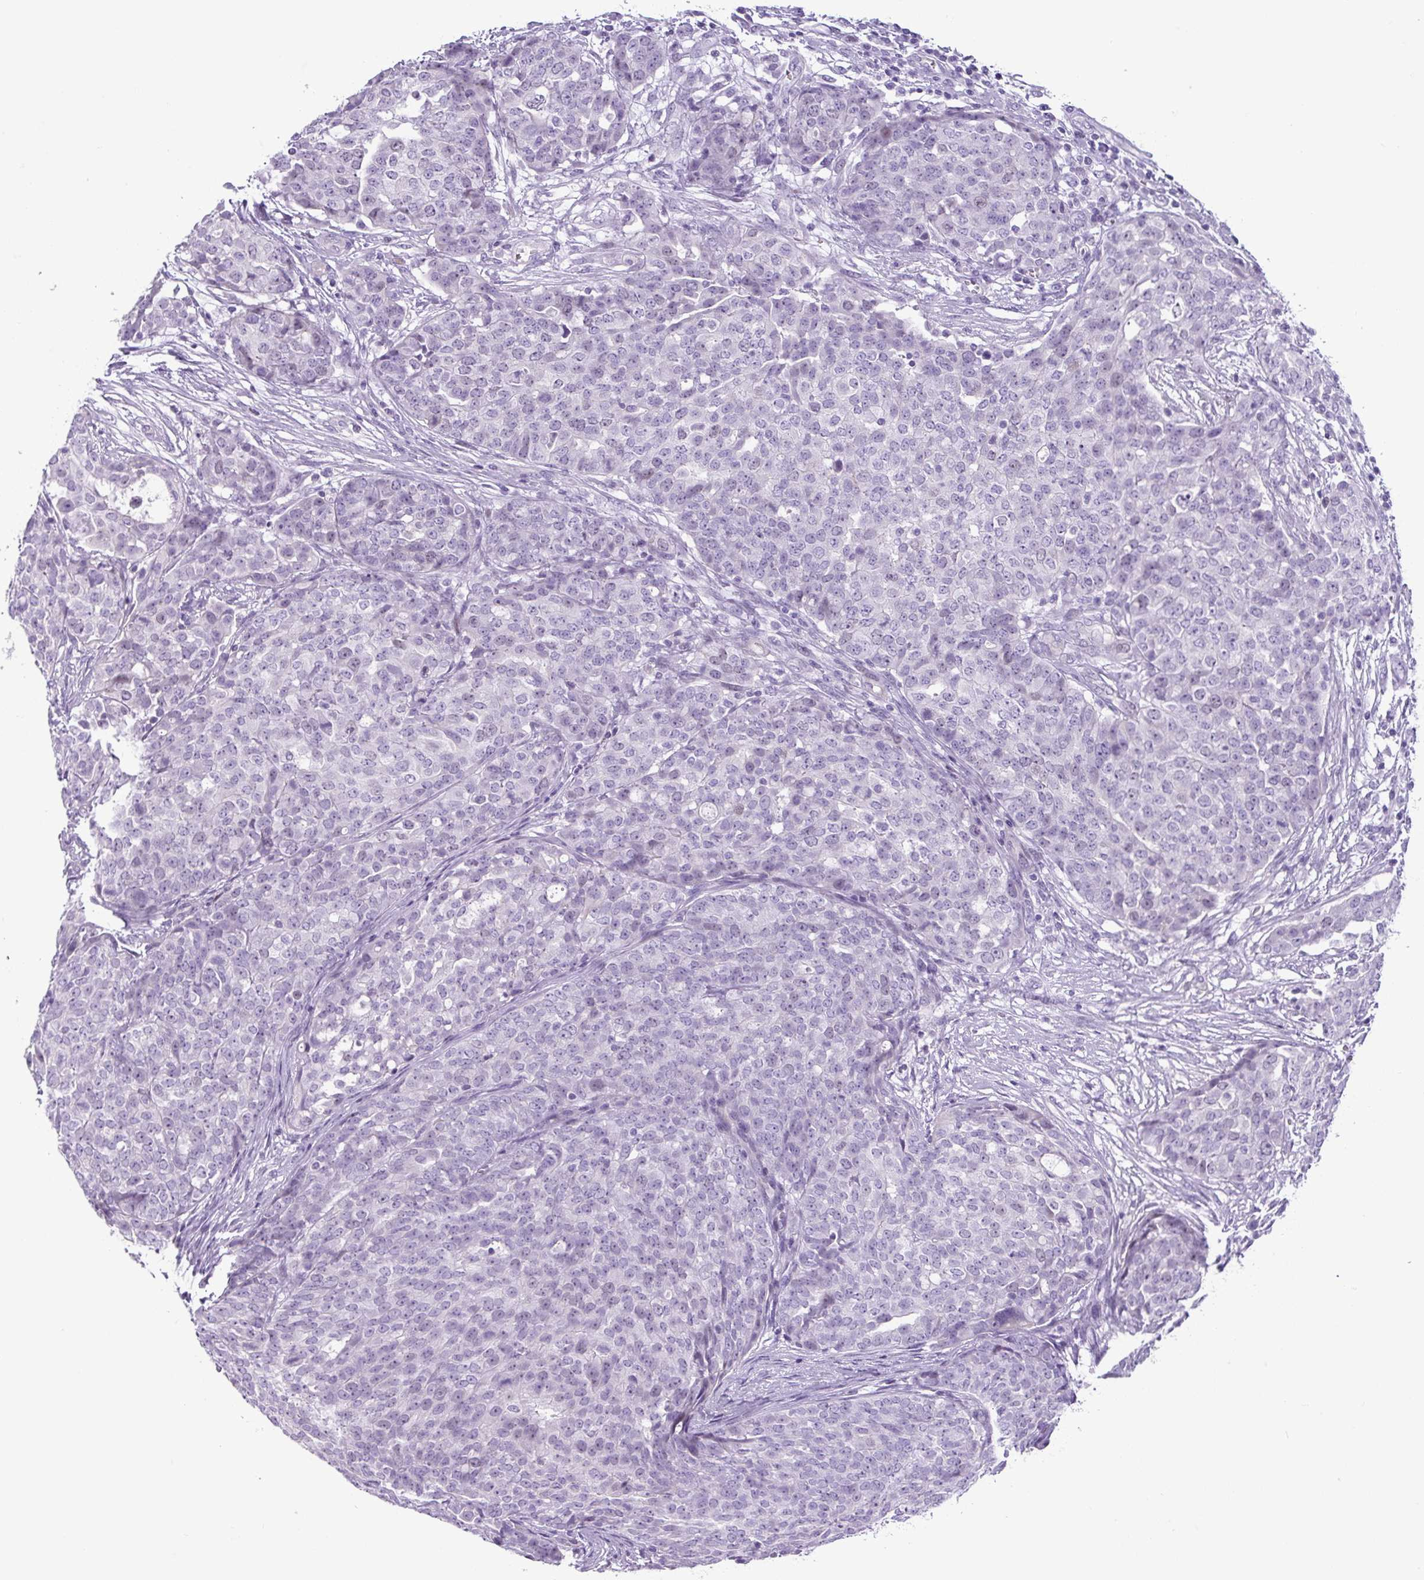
{"staining": {"intensity": "negative", "quantity": "none", "location": "none"}, "tissue": "ovarian cancer", "cell_type": "Tumor cells", "image_type": "cancer", "snomed": [{"axis": "morphology", "description": "Cystadenocarcinoma, serous, NOS"}, {"axis": "topography", "description": "Soft tissue"}, {"axis": "topography", "description": "Ovary"}], "caption": "Tumor cells are negative for protein expression in human ovarian cancer (serous cystadenocarcinoma).", "gene": "ADAMTS19", "patient": {"sex": "female", "age": 57}}